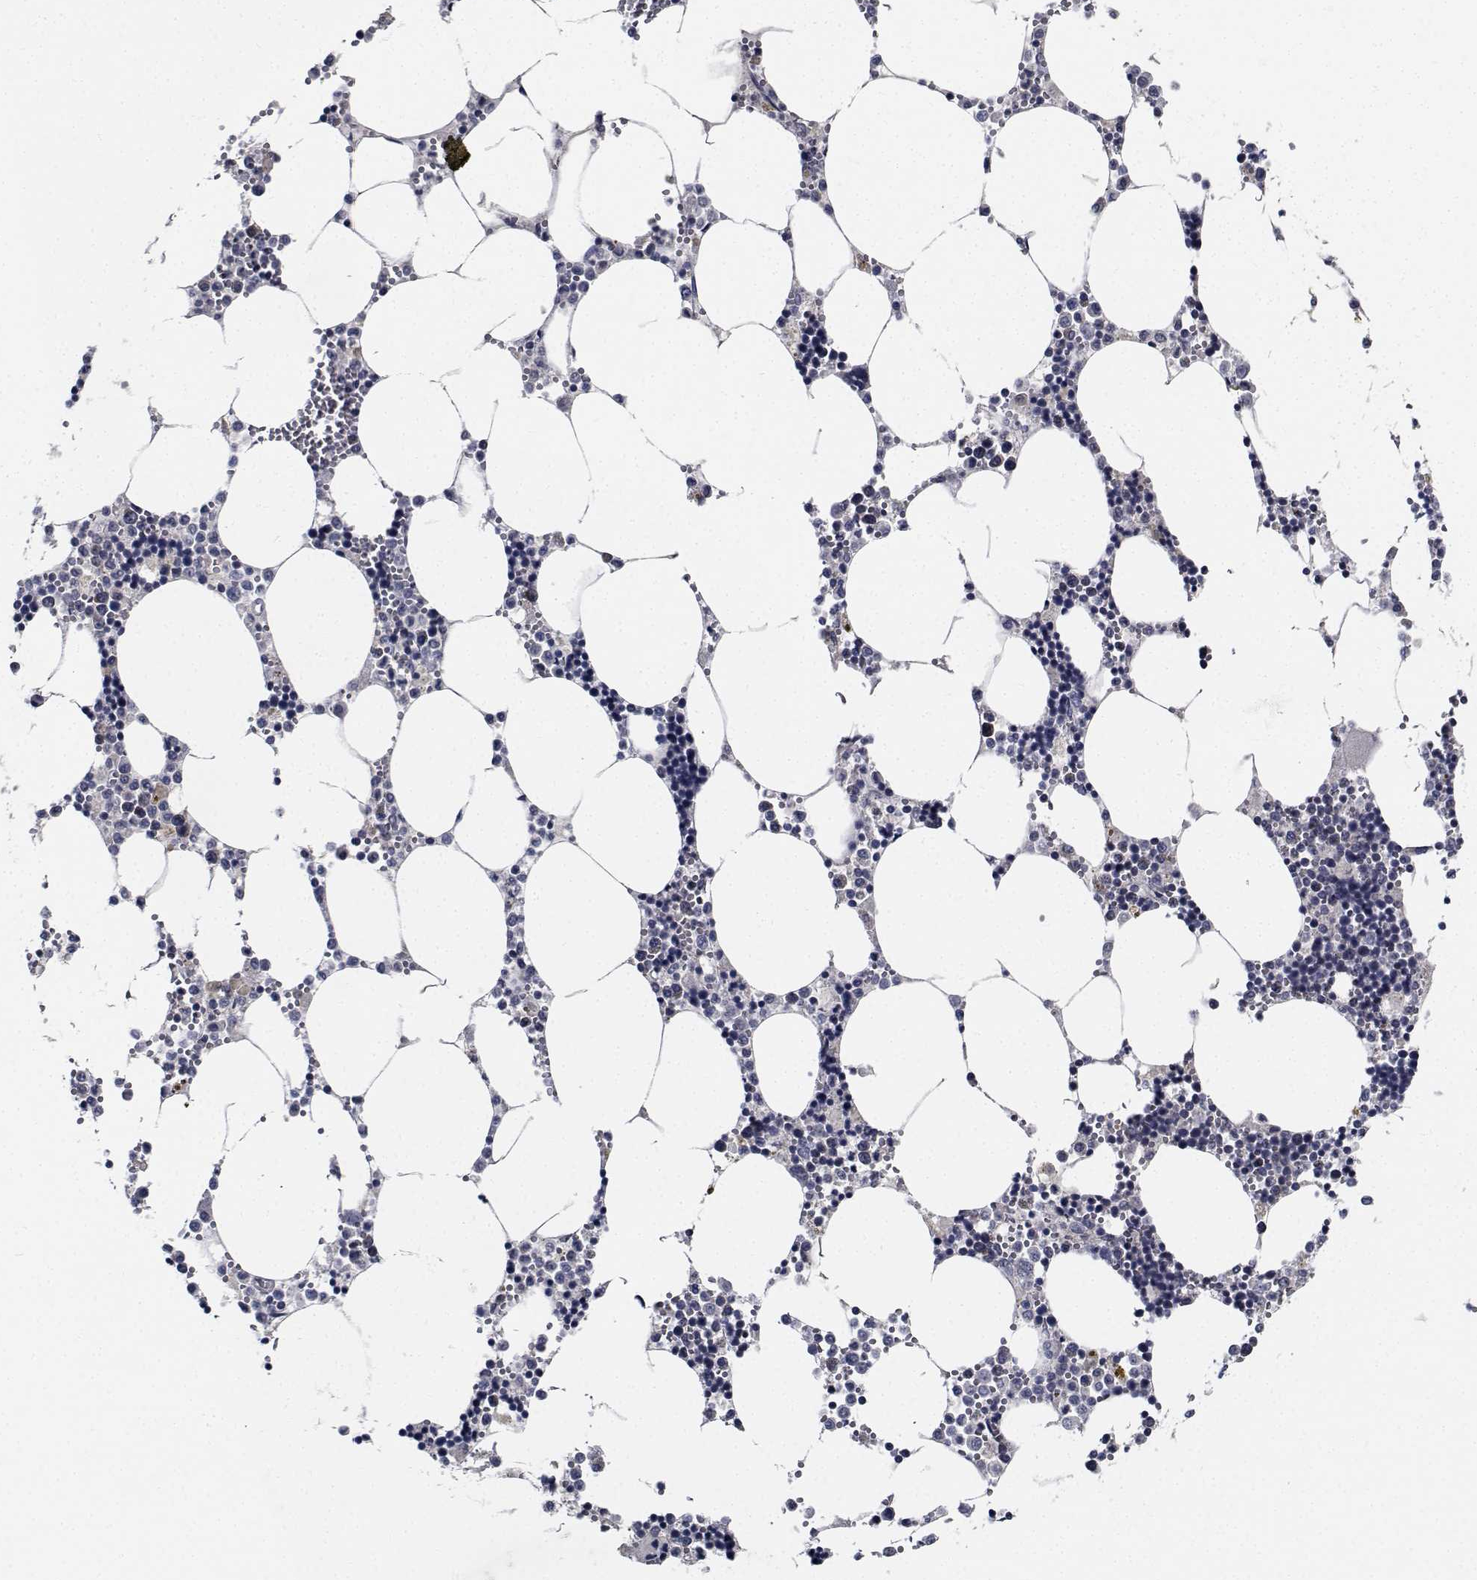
{"staining": {"intensity": "negative", "quantity": "none", "location": "none"}, "tissue": "bone marrow", "cell_type": "Hematopoietic cells", "image_type": "normal", "snomed": [{"axis": "morphology", "description": "Normal tissue, NOS"}, {"axis": "topography", "description": "Bone marrow"}], "caption": "This is an immunohistochemistry image of normal human bone marrow. There is no positivity in hematopoietic cells.", "gene": "NVL", "patient": {"sex": "male", "age": 54}}